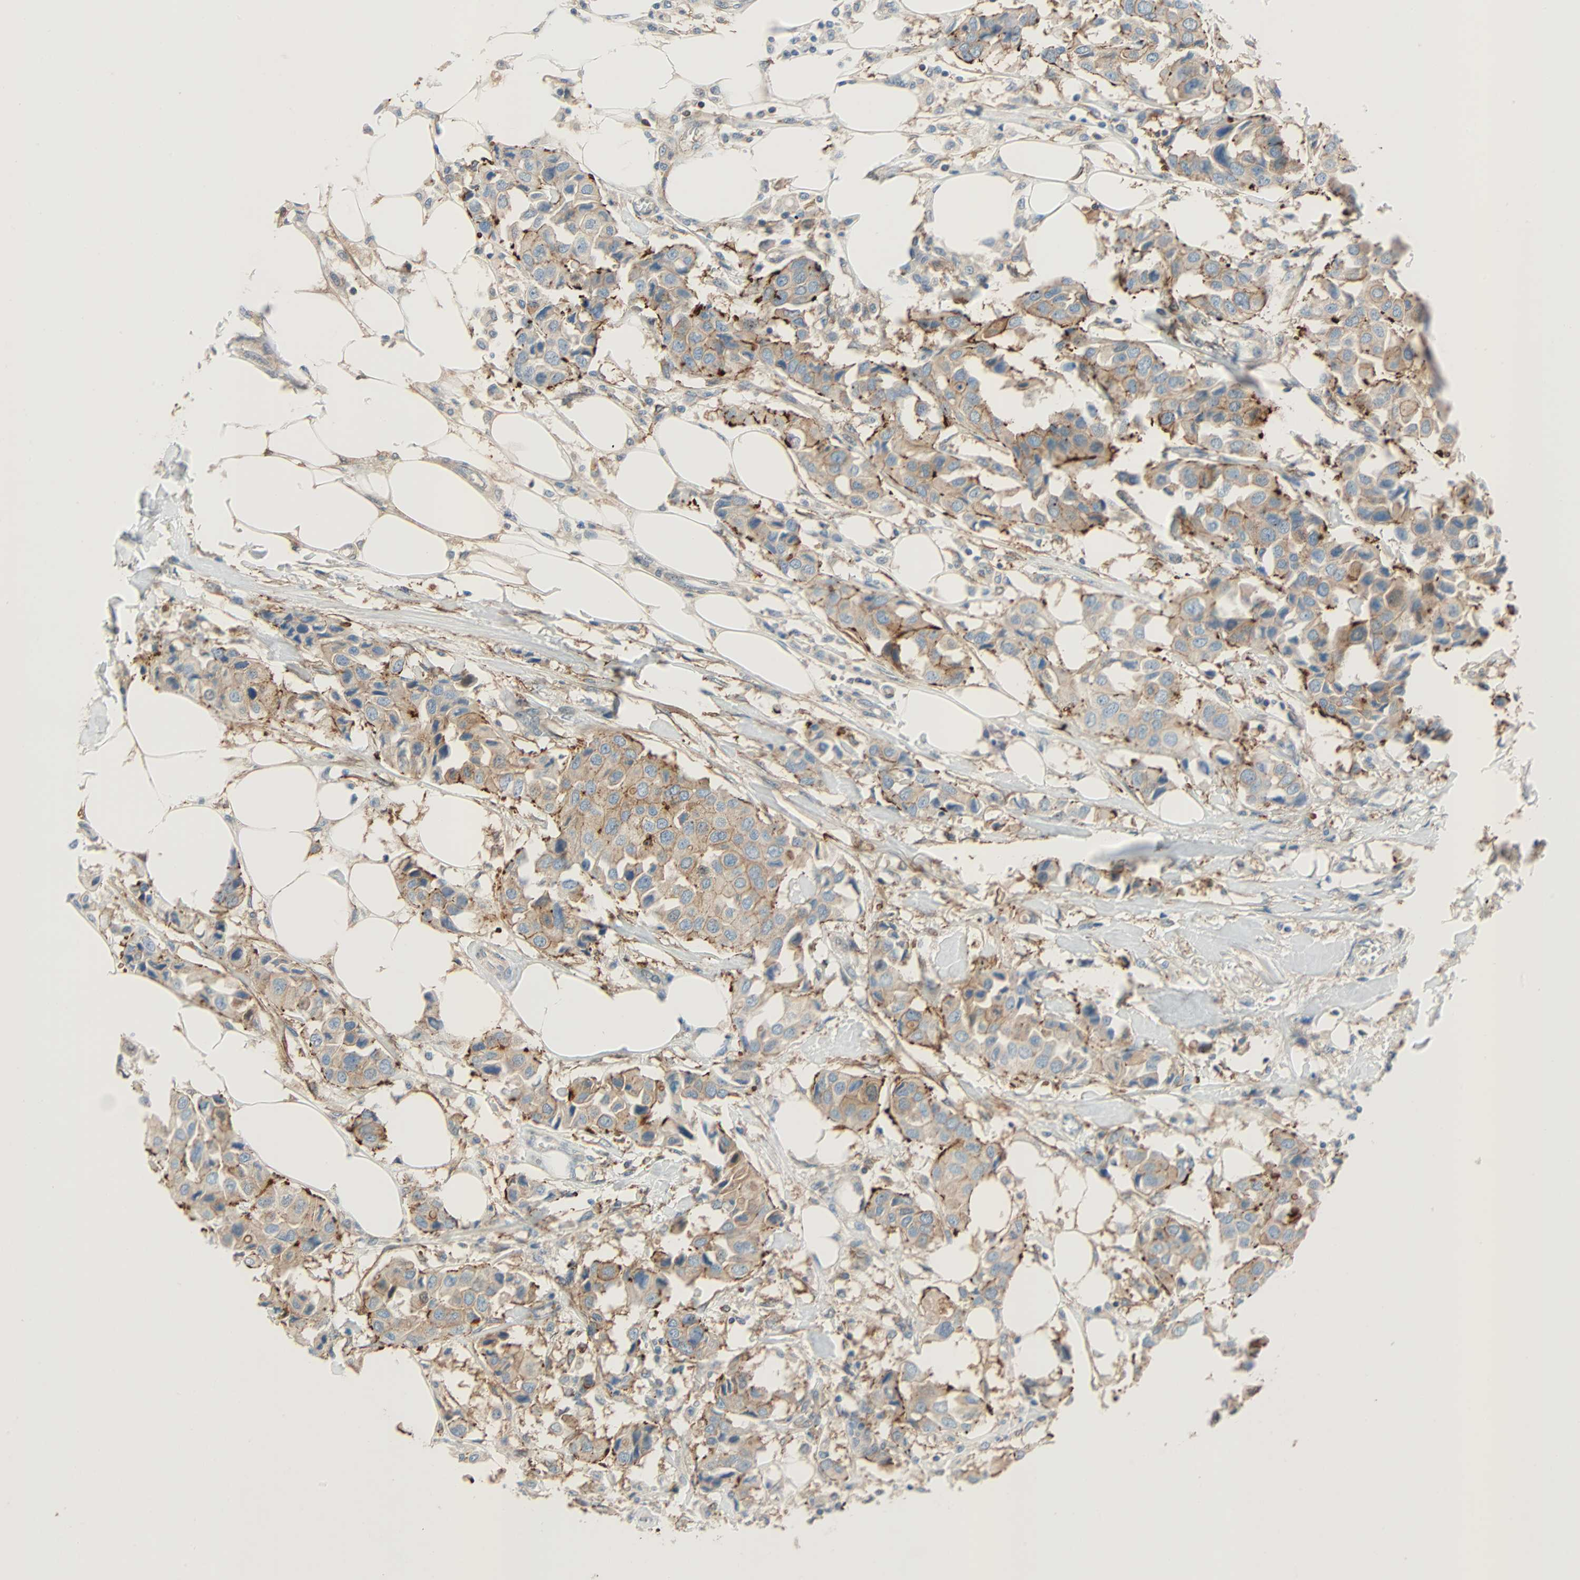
{"staining": {"intensity": "strong", "quantity": ">75%", "location": "cytoplasmic/membranous"}, "tissue": "breast cancer", "cell_type": "Tumor cells", "image_type": "cancer", "snomed": [{"axis": "morphology", "description": "Duct carcinoma"}, {"axis": "topography", "description": "Breast"}], "caption": "This is a micrograph of immunohistochemistry staining of breast cancer (intraductal carcinoma), which shows strong positivity in the cytoplasmic/membranous of tumor cells.", "gene": "TNFRSF12A", "patient": {"sex": "female", "age": 80}}